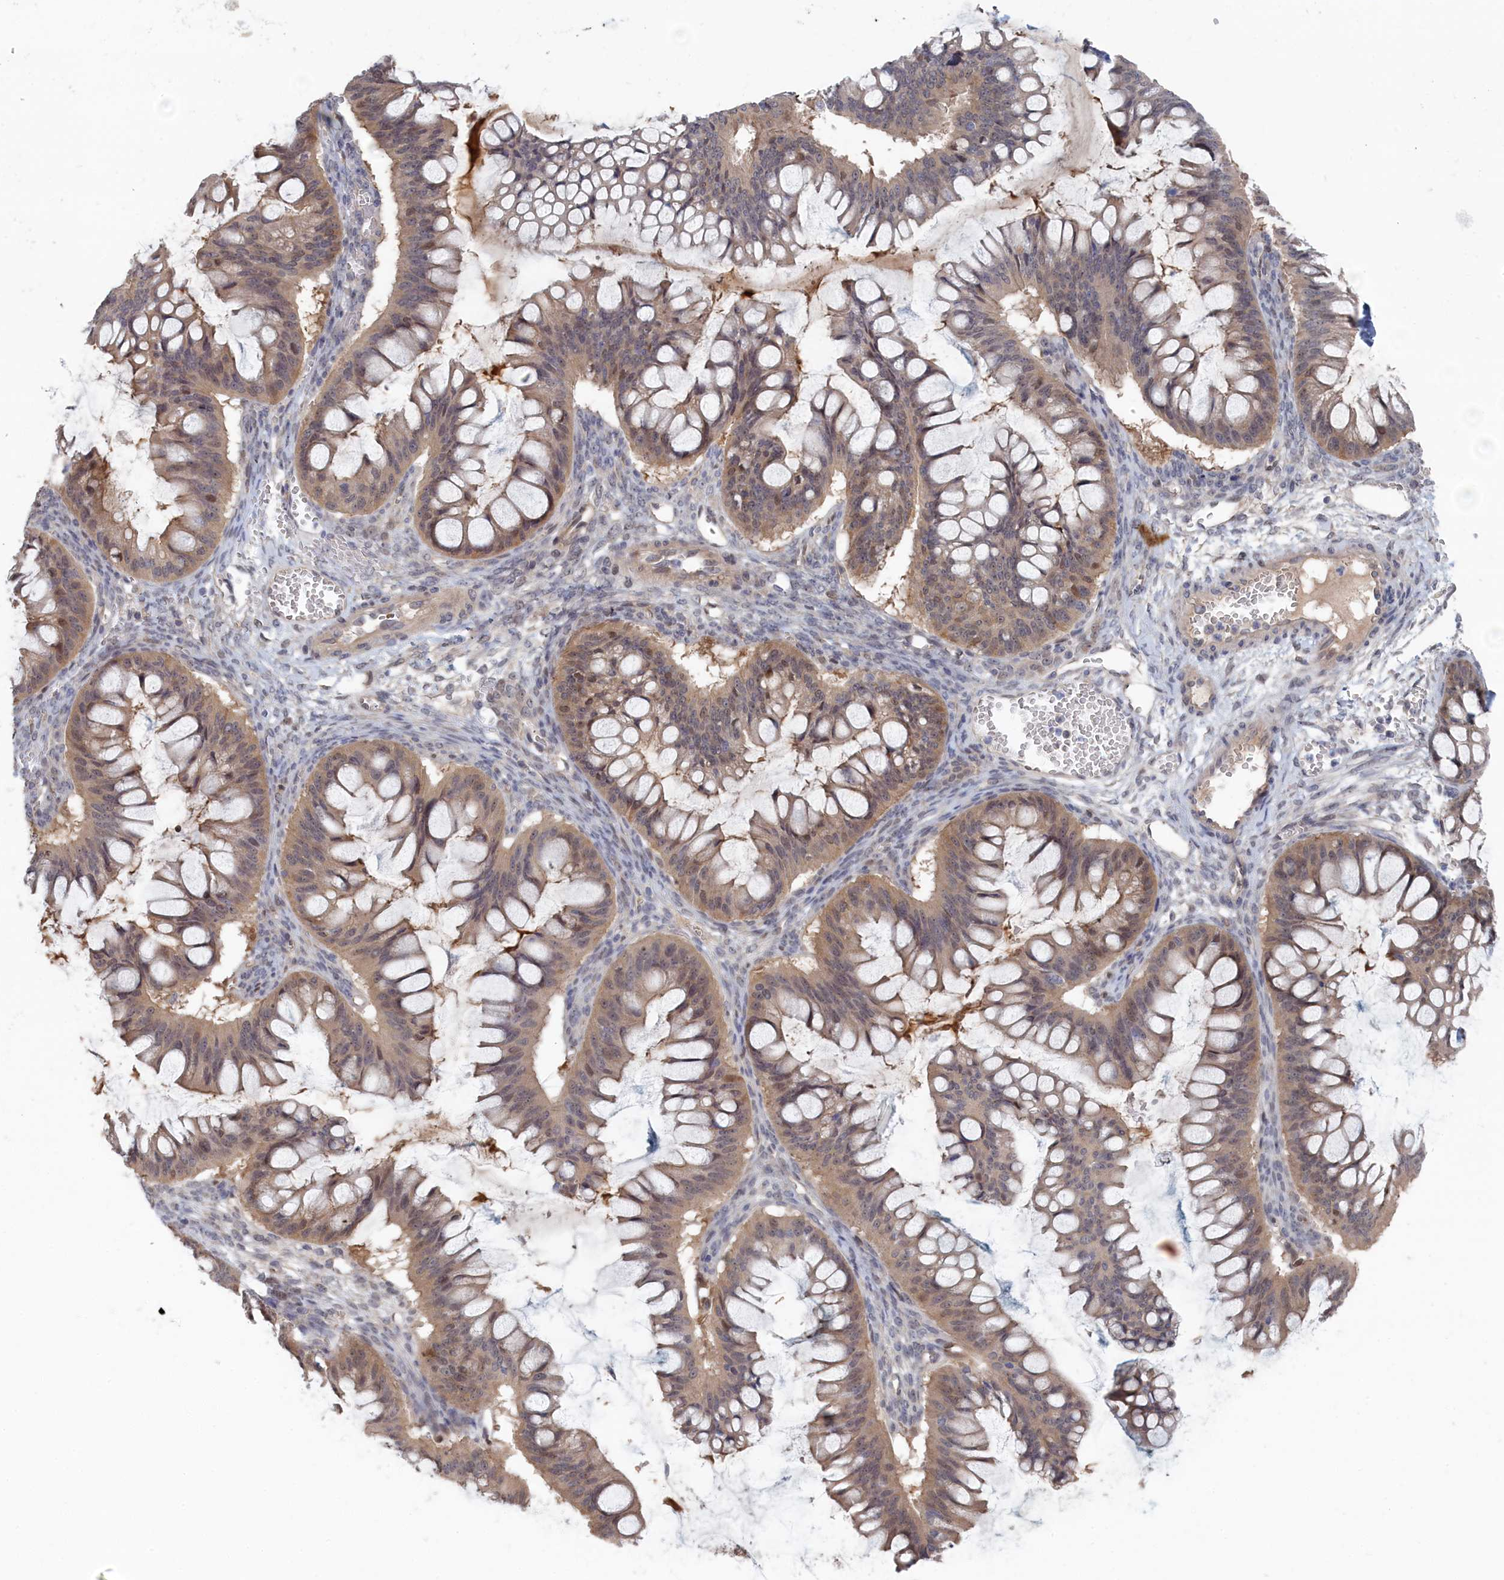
{"staining": {"intensity": "weak", "quantity": "25%-75%", "location": "cytoplasmic/membranous,nuclear"}, "tissue": "ovarian cancer", "cell_type": "Tumor cells", "image_type": "cancer", "snomed": [{"axis": "morphology", "description": "Cystadenocarcinoma, mucinous, NOS"}, {"axis": "topography", "description": "Ovary"}], "caption": "This histopathology image demonstrates IHC staining of human mucinous cystadenocarcinoma (ovarian), with low weak cytoplasmic/membranous and nuclear positivity in approximately 25%-75% of tumor cells.", "gene": "IRGQ", "patient": {"sex": "female", "age": 73}}